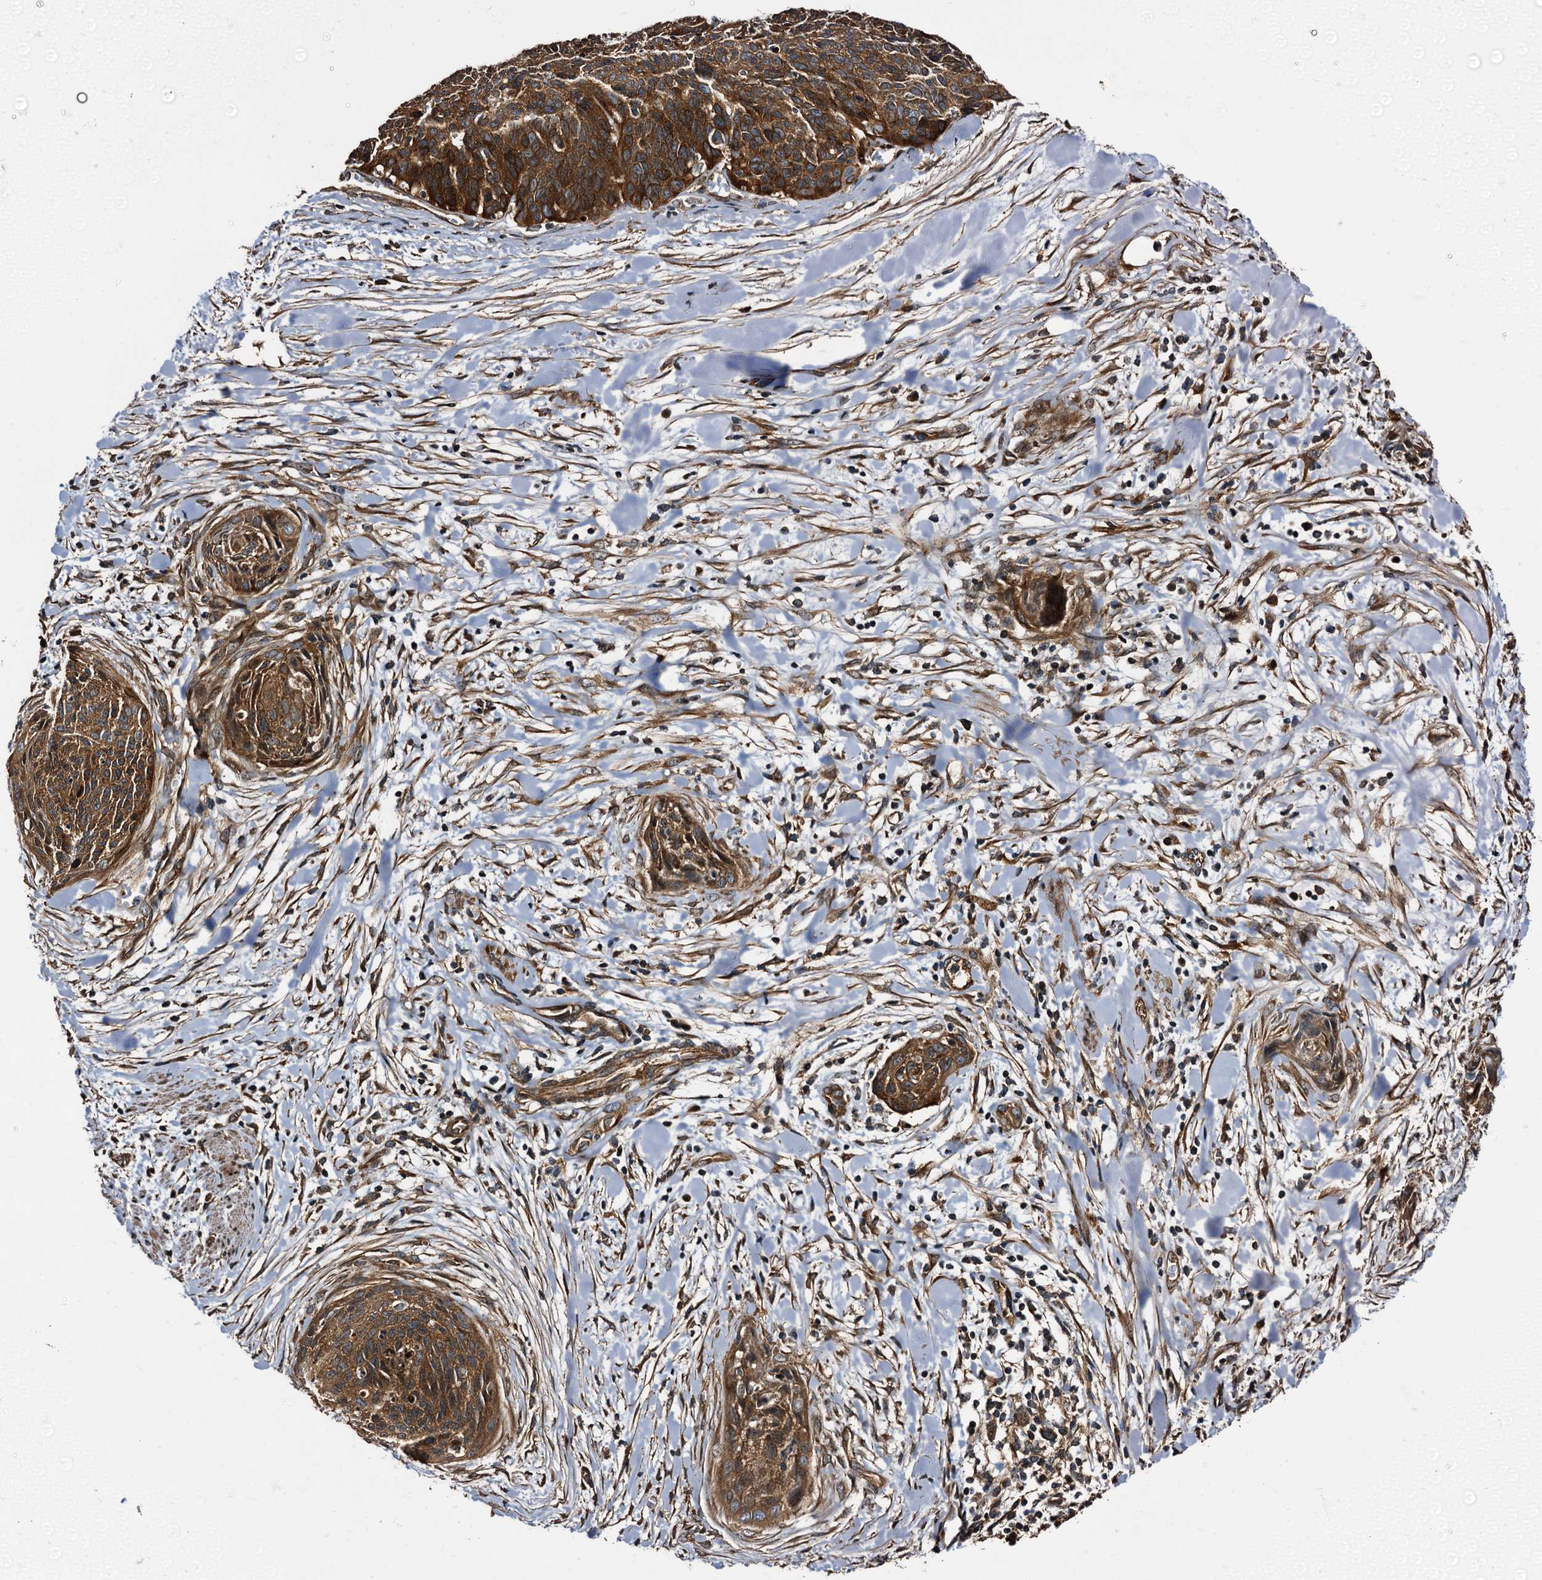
{"staining": {"intensity": "strong", "quantity": ">75%", "location": "cytoplasmic/membranous"}, "tissue": "cervical cancer", "cell_type": "Tumor cells", "image_type": "cancer", "snomed": [{"axis": "morphology", "description": "Squamous cell carcinoma, NOS"}, {"axis": "topography", "description": "Cervix"}], "caption": "Immunohistochemistry photomicrograph of neoplastic tissue: human squamous cell carcinoma (cervical) stained using immunohistochemistry (IHC) exhibits high levels of strong protein expression localized specifically in the cytoplasmic/membranous of tumor cells, appearing as a cytoplasmic/membranous brown color.", "gene": "PEX5", "patient": {"sex": "female", "age": 55}}